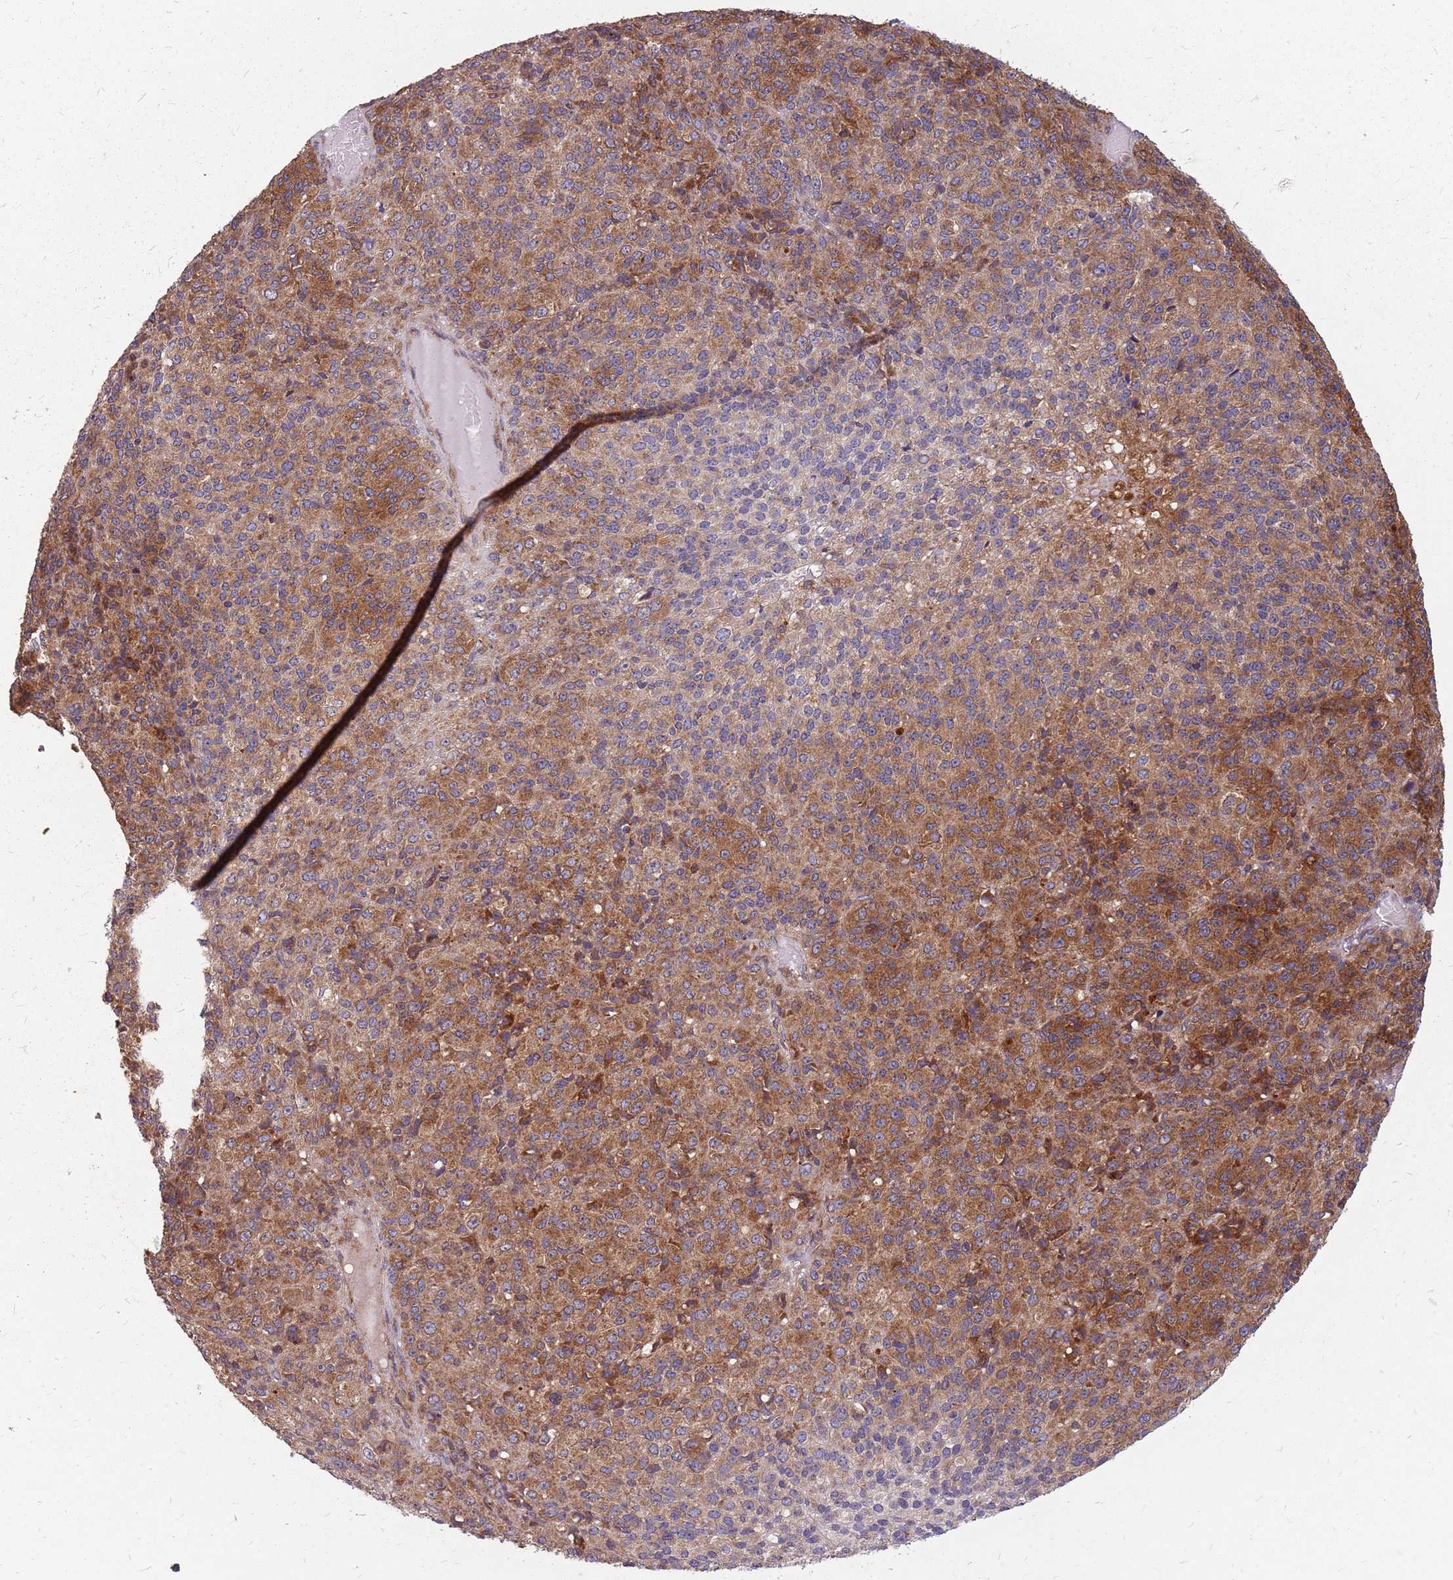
{"staining": {"intensity": "moderate", "quantity": "25%-75%", "location": "cytoplasmic/membranous"}, "tissue": "melanoma", "cell_type": "Tumor cells", "image_type": "cancer", "snomed": [{"axis": "morphology", "description": "Malignant melanoma, Metastatic site"}, {"axis": "topography", "description": "Brain"}], "caption": "Brown immunohistochemical staining in malignant melanoma (metastatic site) displays moderate cytoplasmic/membranous staining in approximately 25%-75% of tumor cells.", "gene": "NME4", "patient": {"sex": "female", "age": 56}}